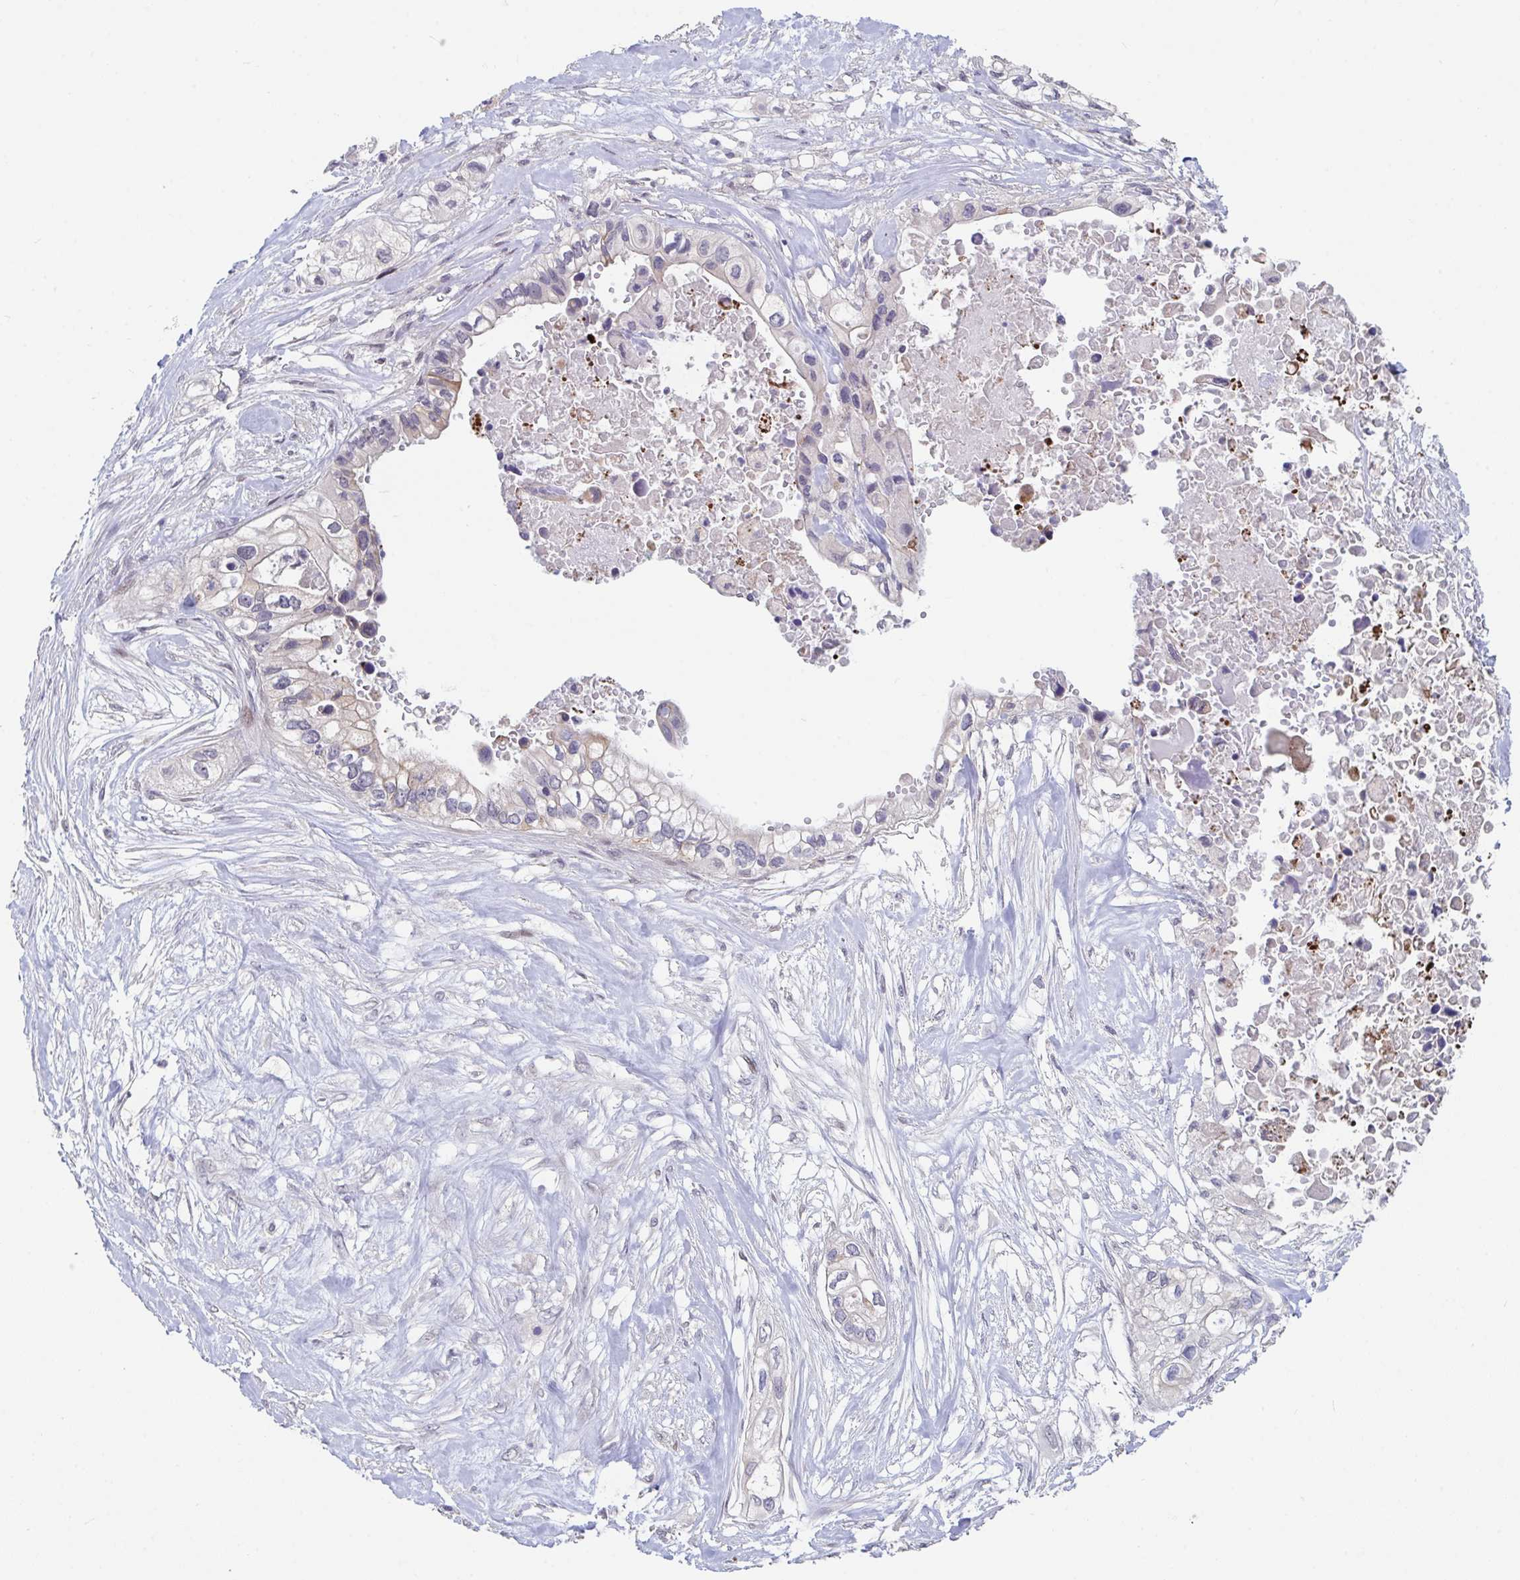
{"staining": {"intensity": "moderate", "quantity": "<25%", "location": "cytoplasmic/membranous"}, "tissue": "pancreatic cancer", "cell_type": "Tumor cells", "image_type": "cancer", "snomed": [{"axis": "morphology", "description": "Adenocarcinoma, NOS"}, {"axis": "topography", "description": "Pancreas"}], "caption": "Pancreatic adenocarcinoma stained with a brown dye shows moderate cytoplasmic/membranous positive expression in approximately <25% of tumor cells.", "gene": "FAM156B", "patient": {"sex": "female", "age": 63}}